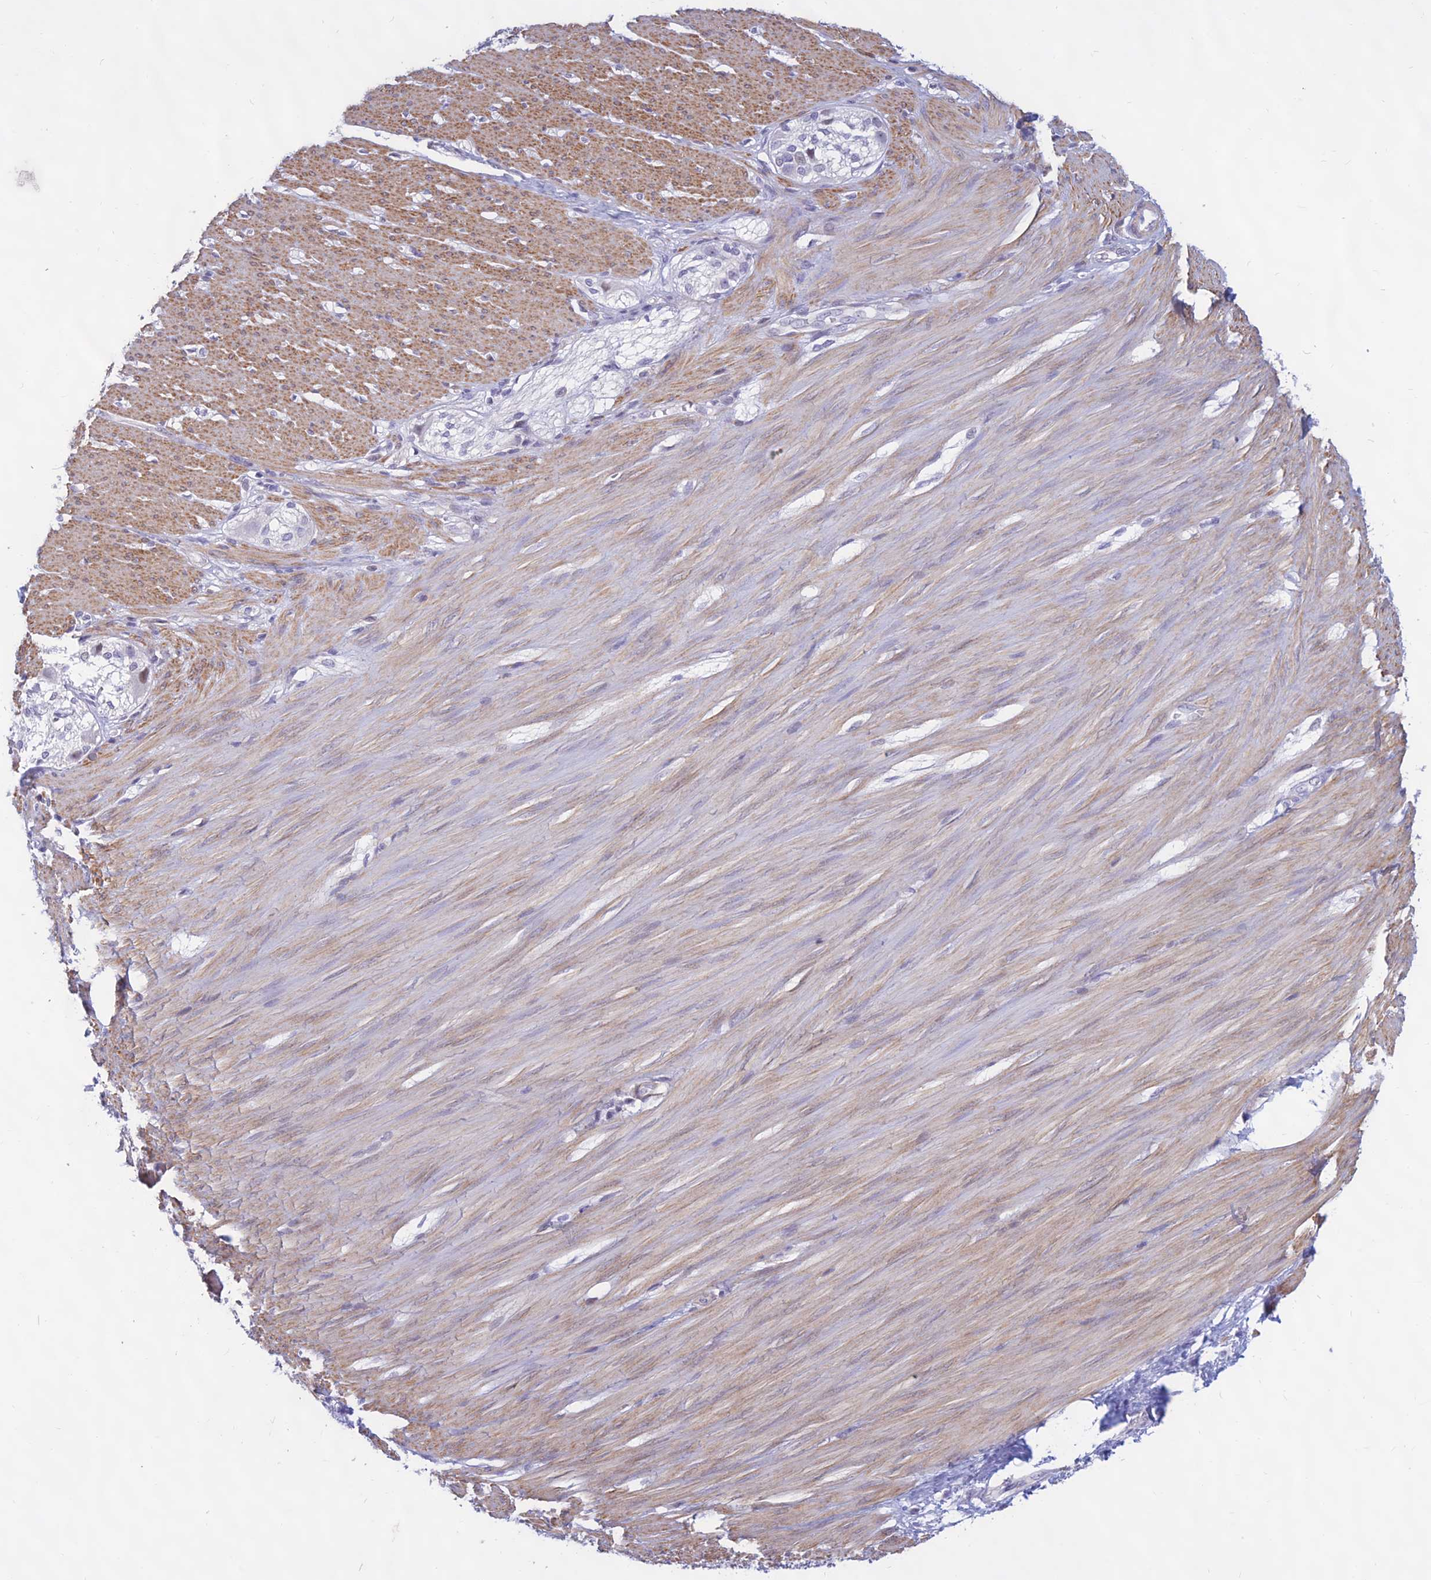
{"staining": {"intensity": "moderate", "quantity": "25%-75%", "location": "cytoplasmic/membranous"}, "tissue": "smooth muscle", "cell_type": "Smooth muscle cells", "image_type": "normal", "snomed": [{"axis": "morphology", "description": "Normal tissue, NOS"}, {"axis": "morphology", "description": "Adenocarcinoma, NOS"}, {"axis": "topography", "description": "Colon"}, {"axis": "topography", "description": "Peripheral nerve tissue"}], "caption": "Smooth muscle stained with immunohistochemistry reveals moderate cytoplasmic/membranous positivity in approximately 25%-75% of smooth muscle cells.", "gene": "KRR1", "patient": {"sex": "male", "age": 14}}